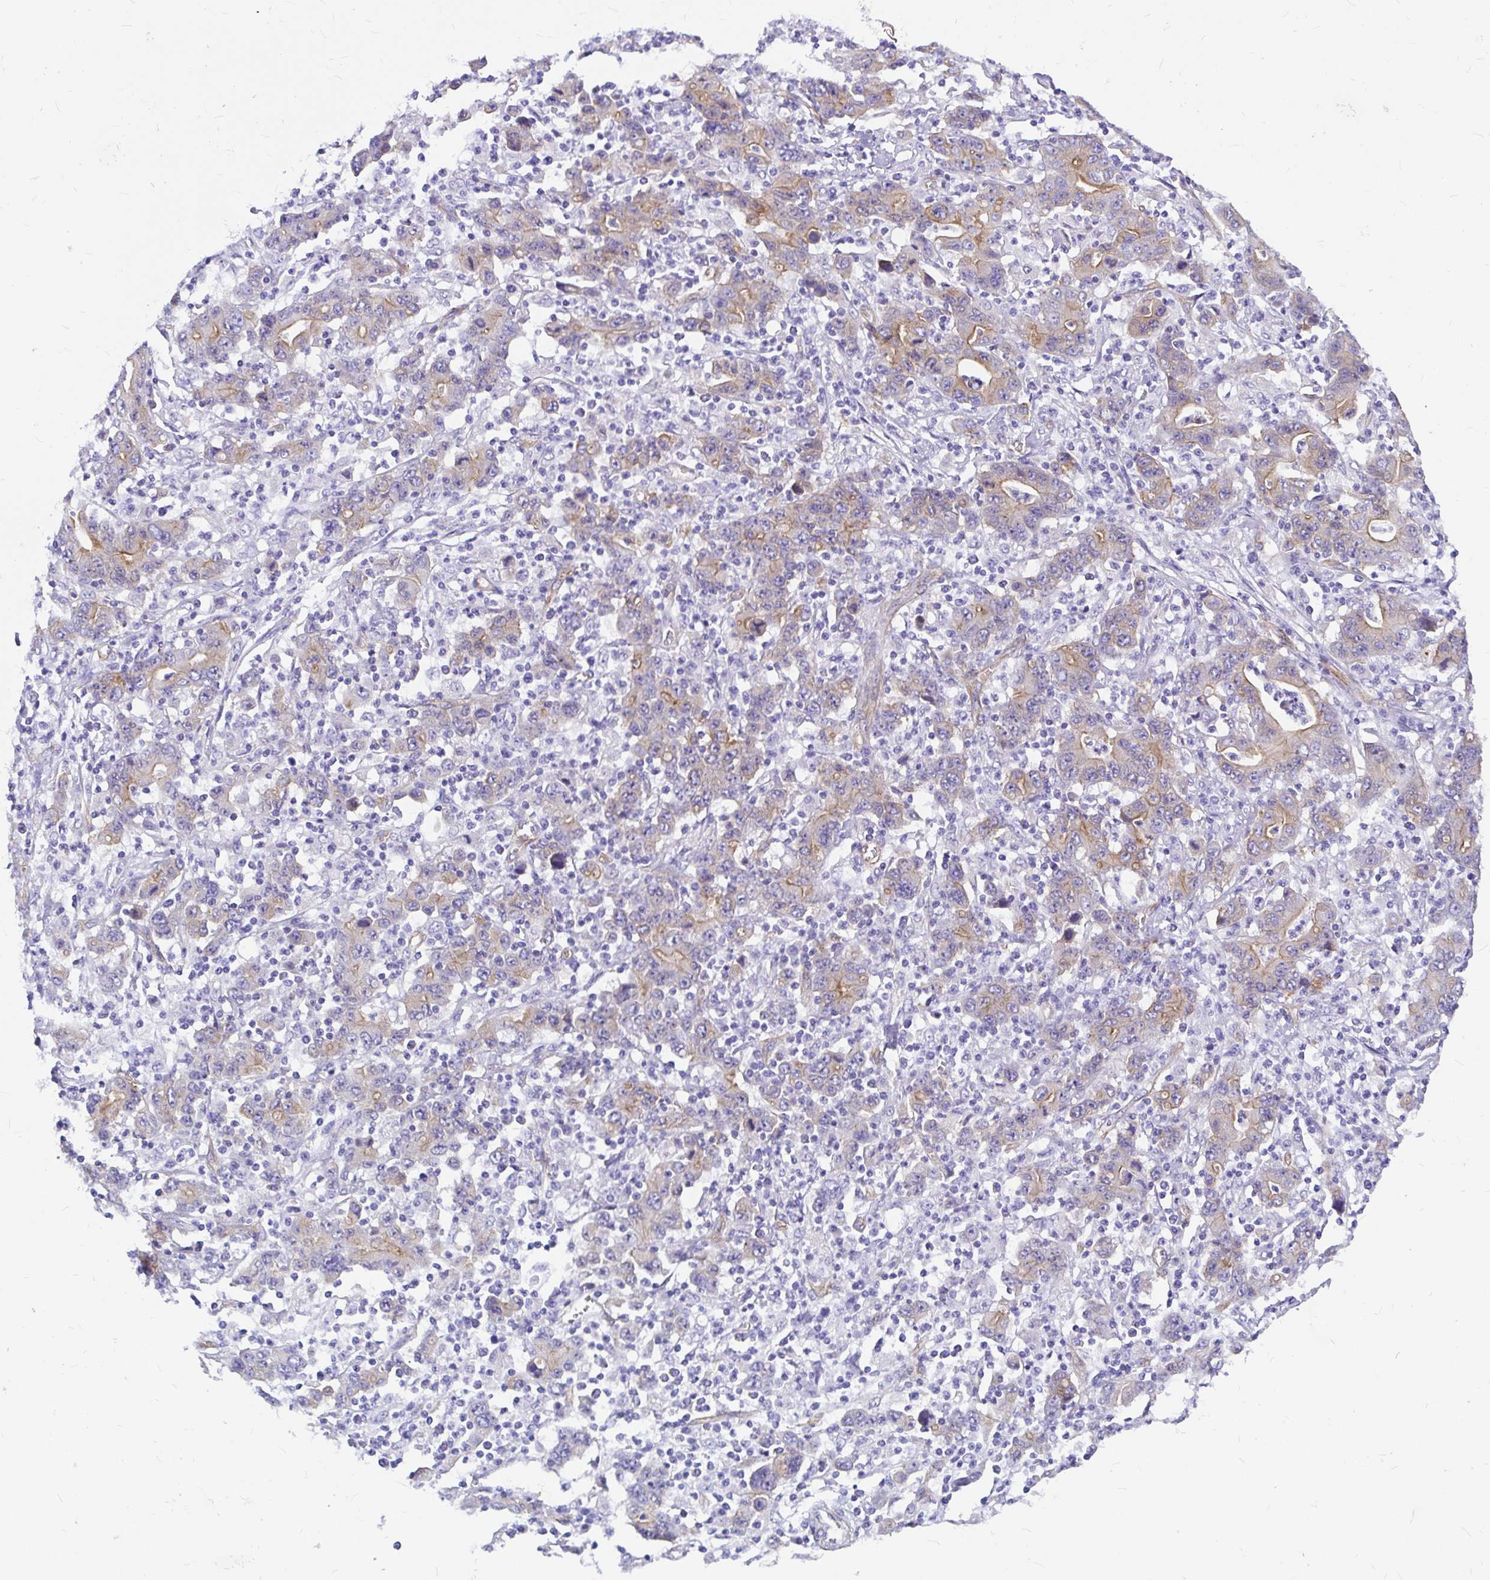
{"staining": {"intensity": "moderate", "quantity": "25%-75%", "location": "cytoplasmic/membranous"}, "tissue": "stomach cancer", "cell_type": "Tumor cells", "image_type": "cancer", "snomed": [{"axis": "morphology", "description": "Adenocarcinoma, NOS"}, {"axis": "topography", "description": "Stomach, upper"}], "caption": "Moderate cytoplasmic/membranous protein expression is identified in approximately 25%-75% of tumor cells in stomach adenocarcinoma.", "gene": "MYO1B", "patient": {"sex": "male", "age": 69}}